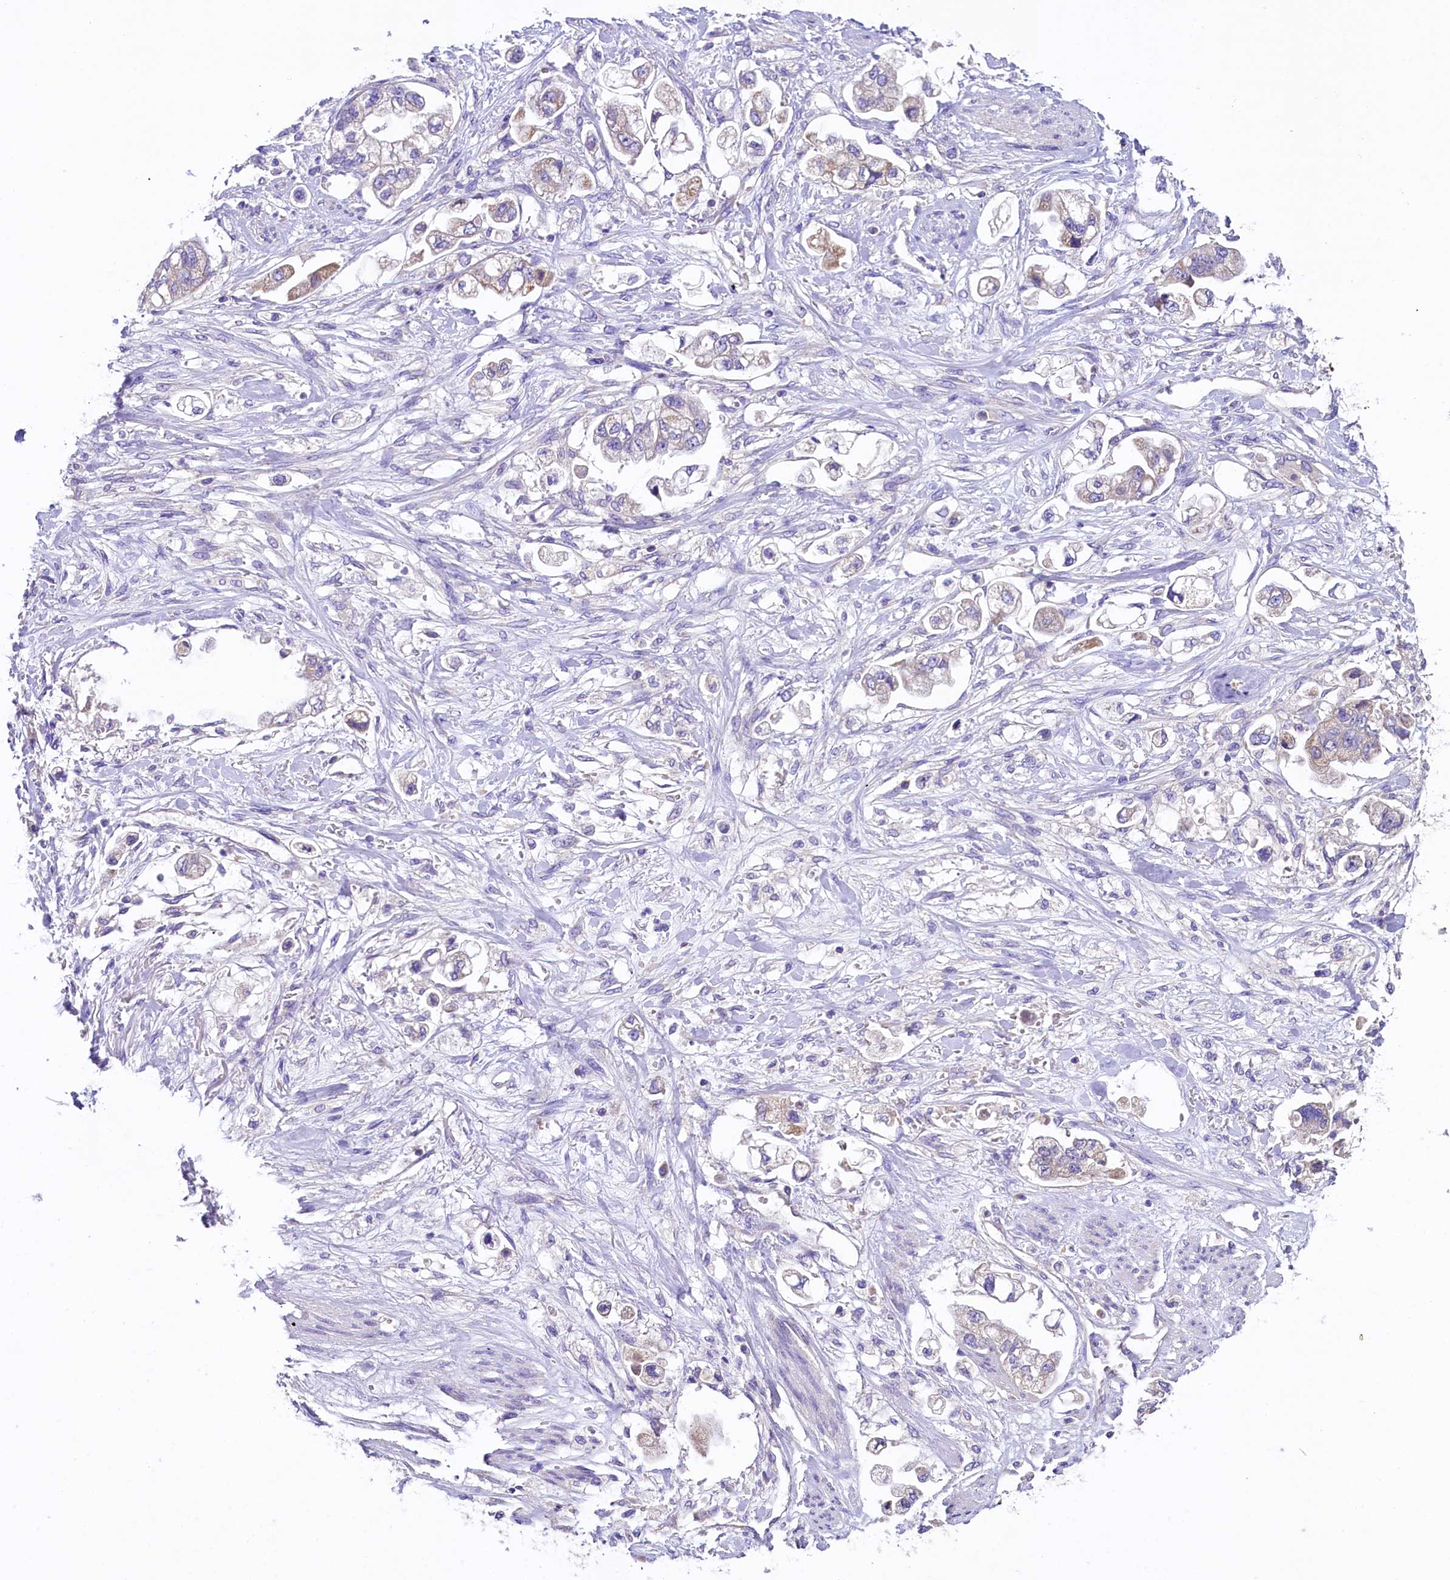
{"staining": {"intensity": "negative", "quantity": "none", "location": "none"}, "tissue": "stomach cancer", "cell_type": "Tumor cells", "image_type": "cancer", "snomed": [{"axis": "morphology", "description": "Adenocarcinoma, NOS"}, {"axis": "topography", "description": "Stomach"}], "caption": "This is an IHC photomicrograph of stomach cancer. There is no expression in tumor cells.", "gene": "PMPCB", "patient": {"sex": "male", "age": 62}}